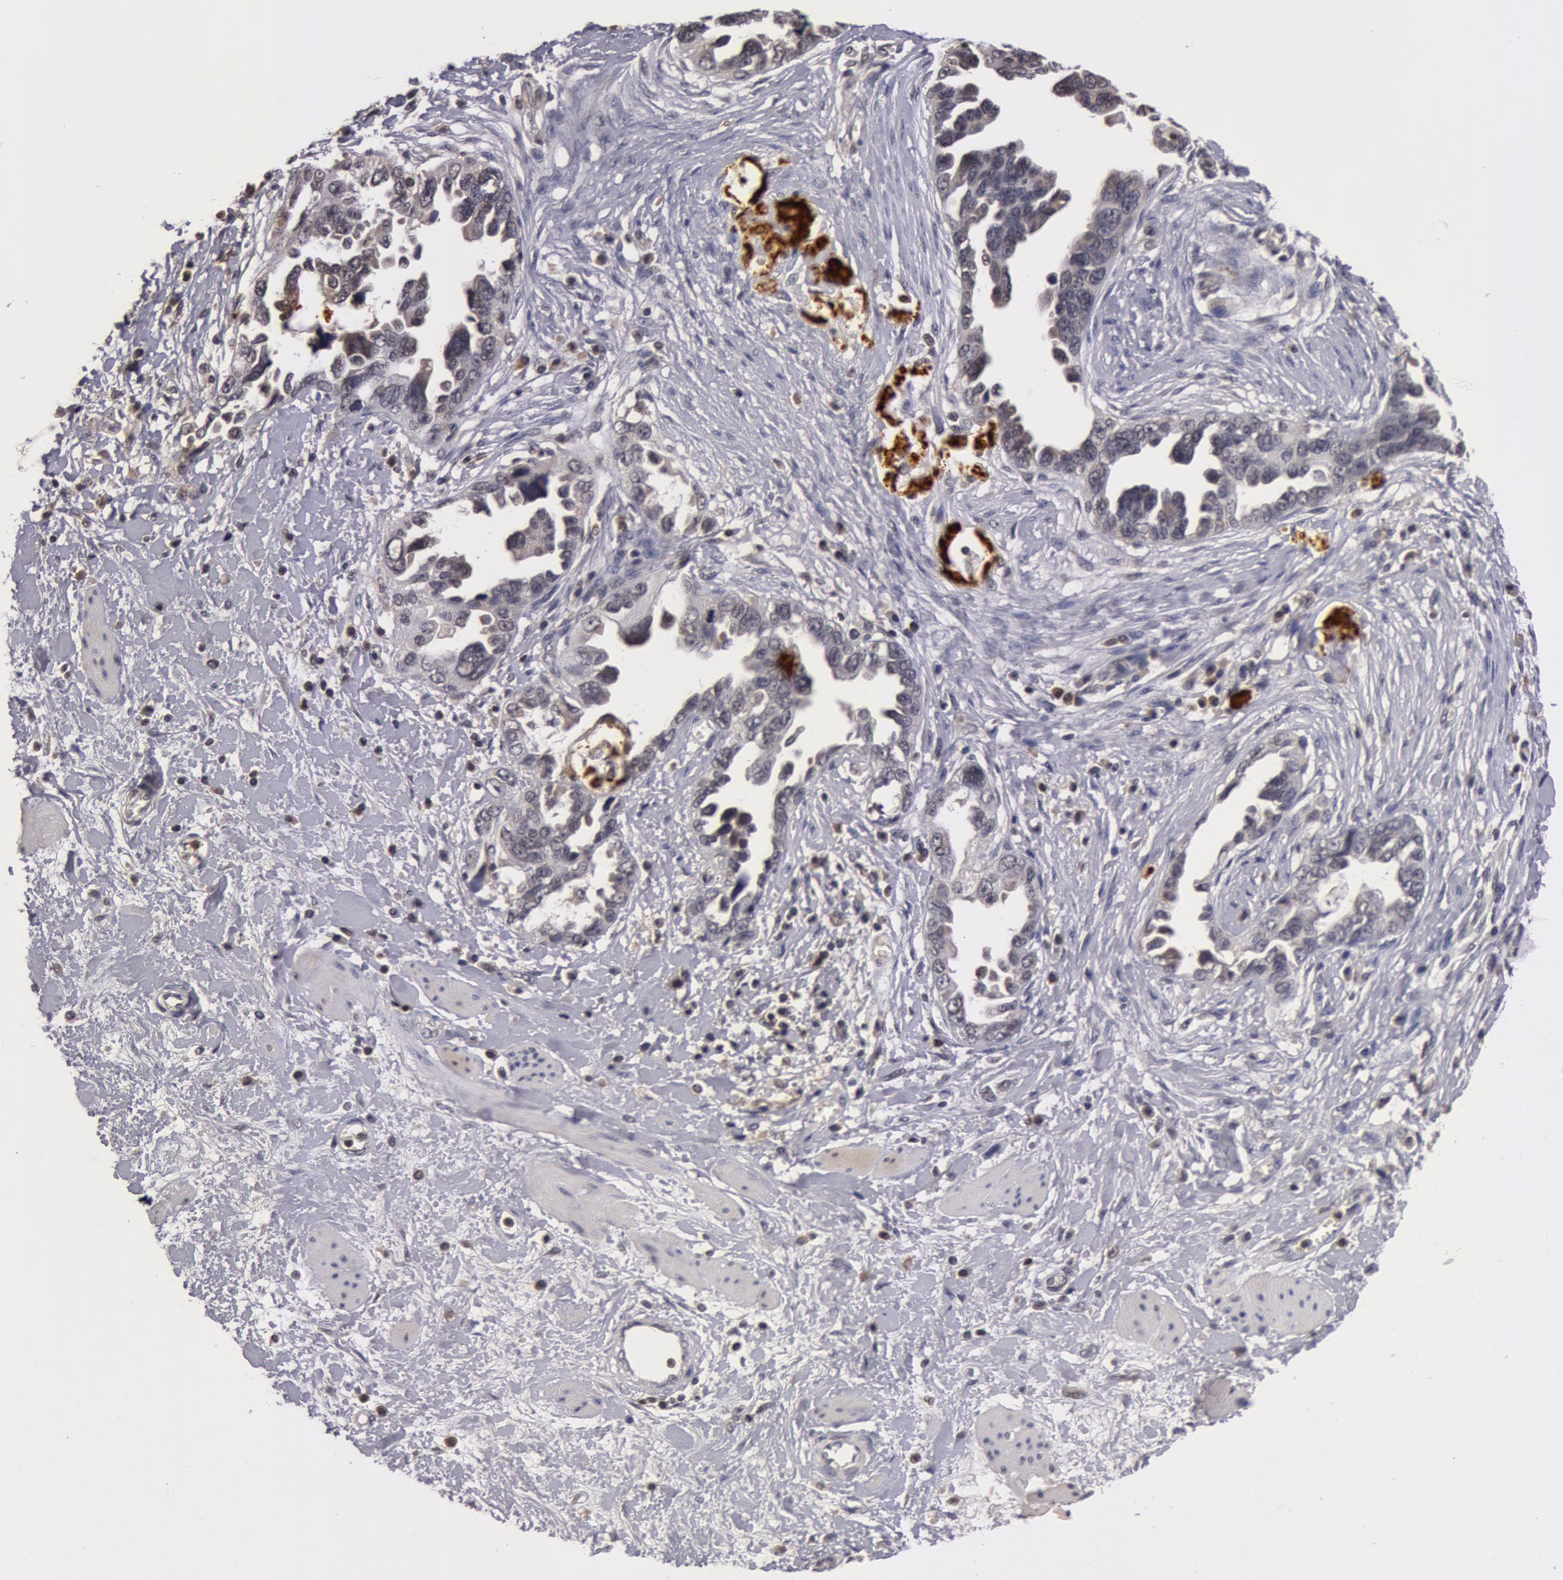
{"staining": {"intensity": "negative", "quantity": "none", "location": "none"}, "tissue": "ovarian cancer", "cell_type": "Tumor cells", "image_type": "cancer", "snomed": [{"axis": "morphology", "description": "Cystadenocarcinoma, serous, NOS"}, {"axis": "topography", "description": "Ovary"}], "caption": "High magnification brightfield microscopy of ovarian cancer (serous cystadenocarcinoma) stained with DAB (3,3'-diaminobenzidine) (brown) and counterstained with hematoxylin (blue): tumor cells show no significant expression.", "gene": "ZNF350", "patient": {"sex": "female", "age": 63}}